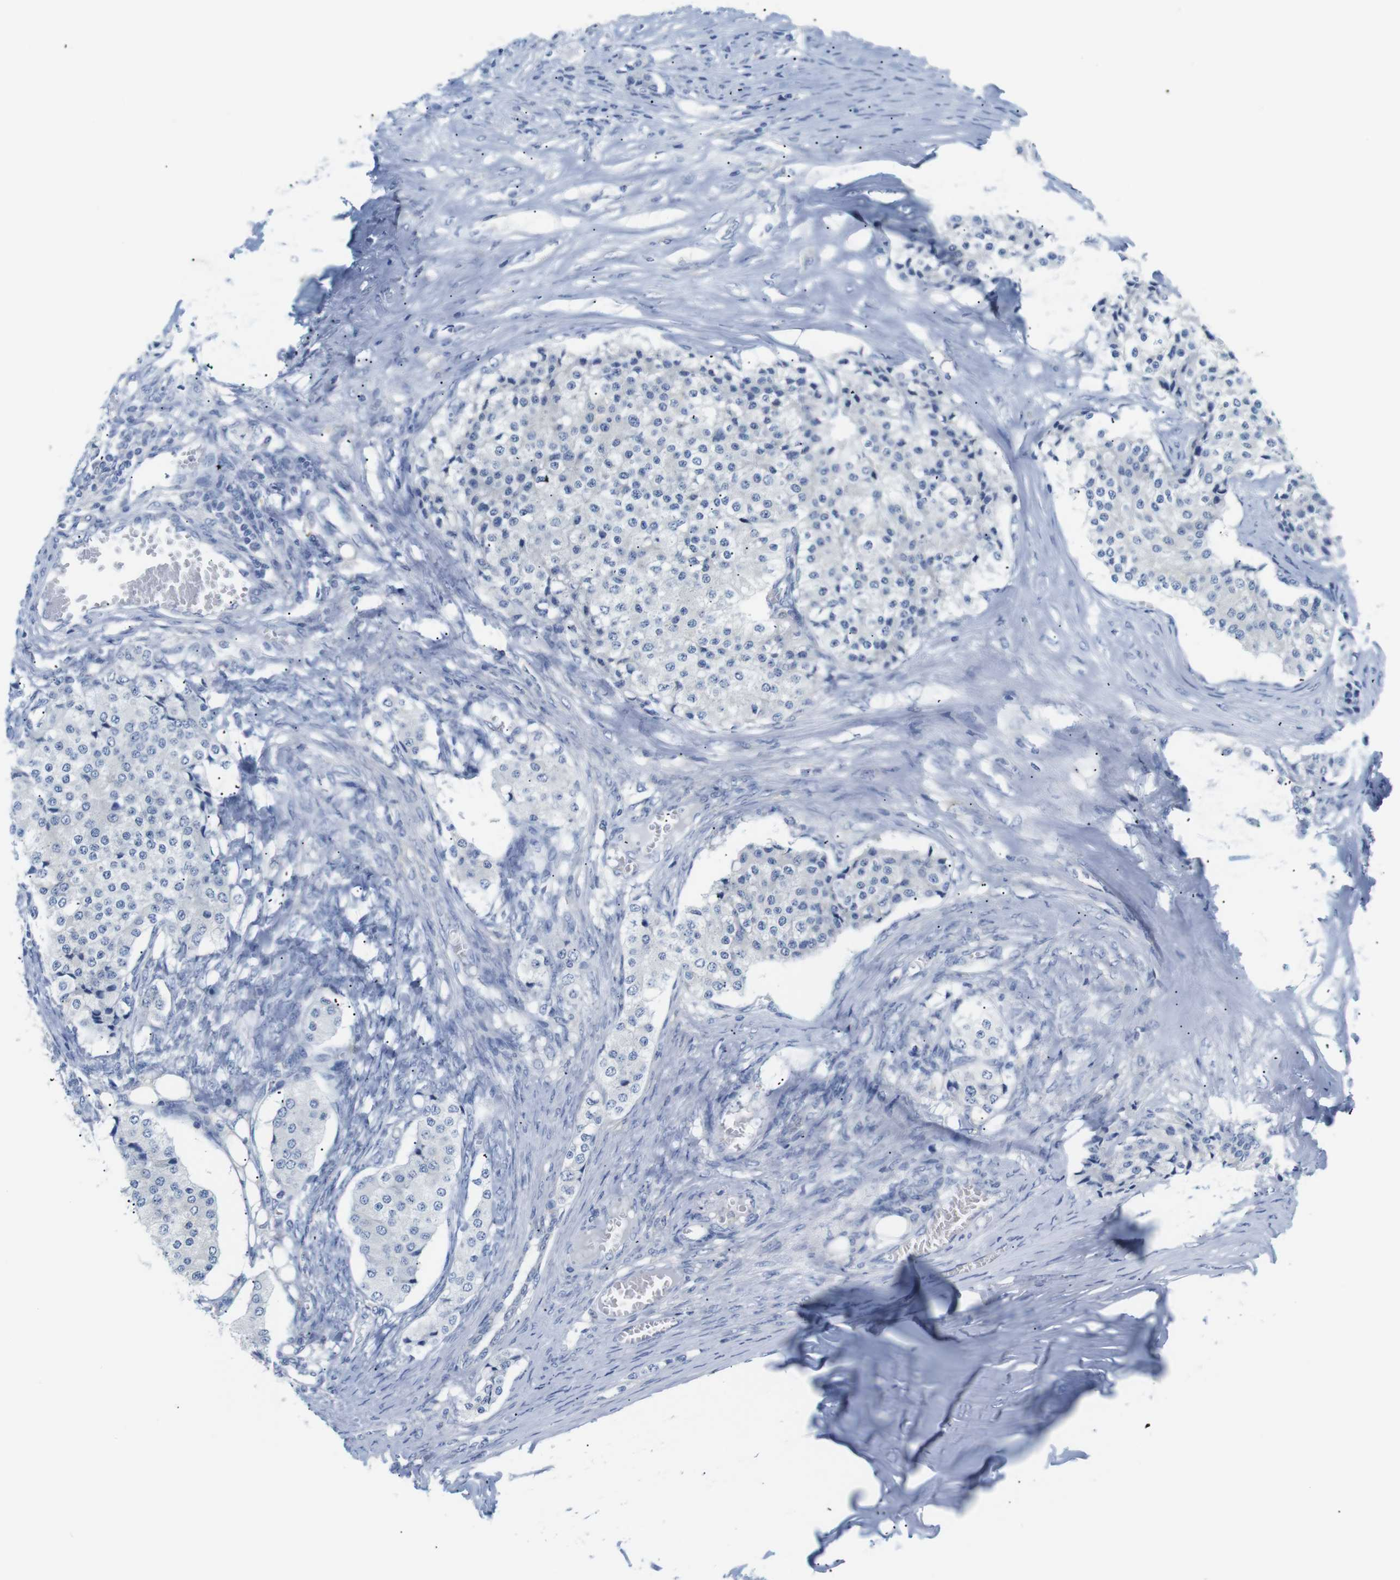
{"staining": {"intensity": "negative", "quantity": "none", "location": "none"}, "tissue": "carcinoid", "cell_type": "Tumor cells", "image_type": "cancer", "snomed": [{"axis": "morphology", "description": "Carcinoid, malignant, NOS"}, {"axis": "topography", "description": "Colon"}], "caption": "An image of carcinoid stained for a protein displays no brown staining in tumor cells.", "gene": "NEBL", "patient": {"sex": "female", "age": 52}}